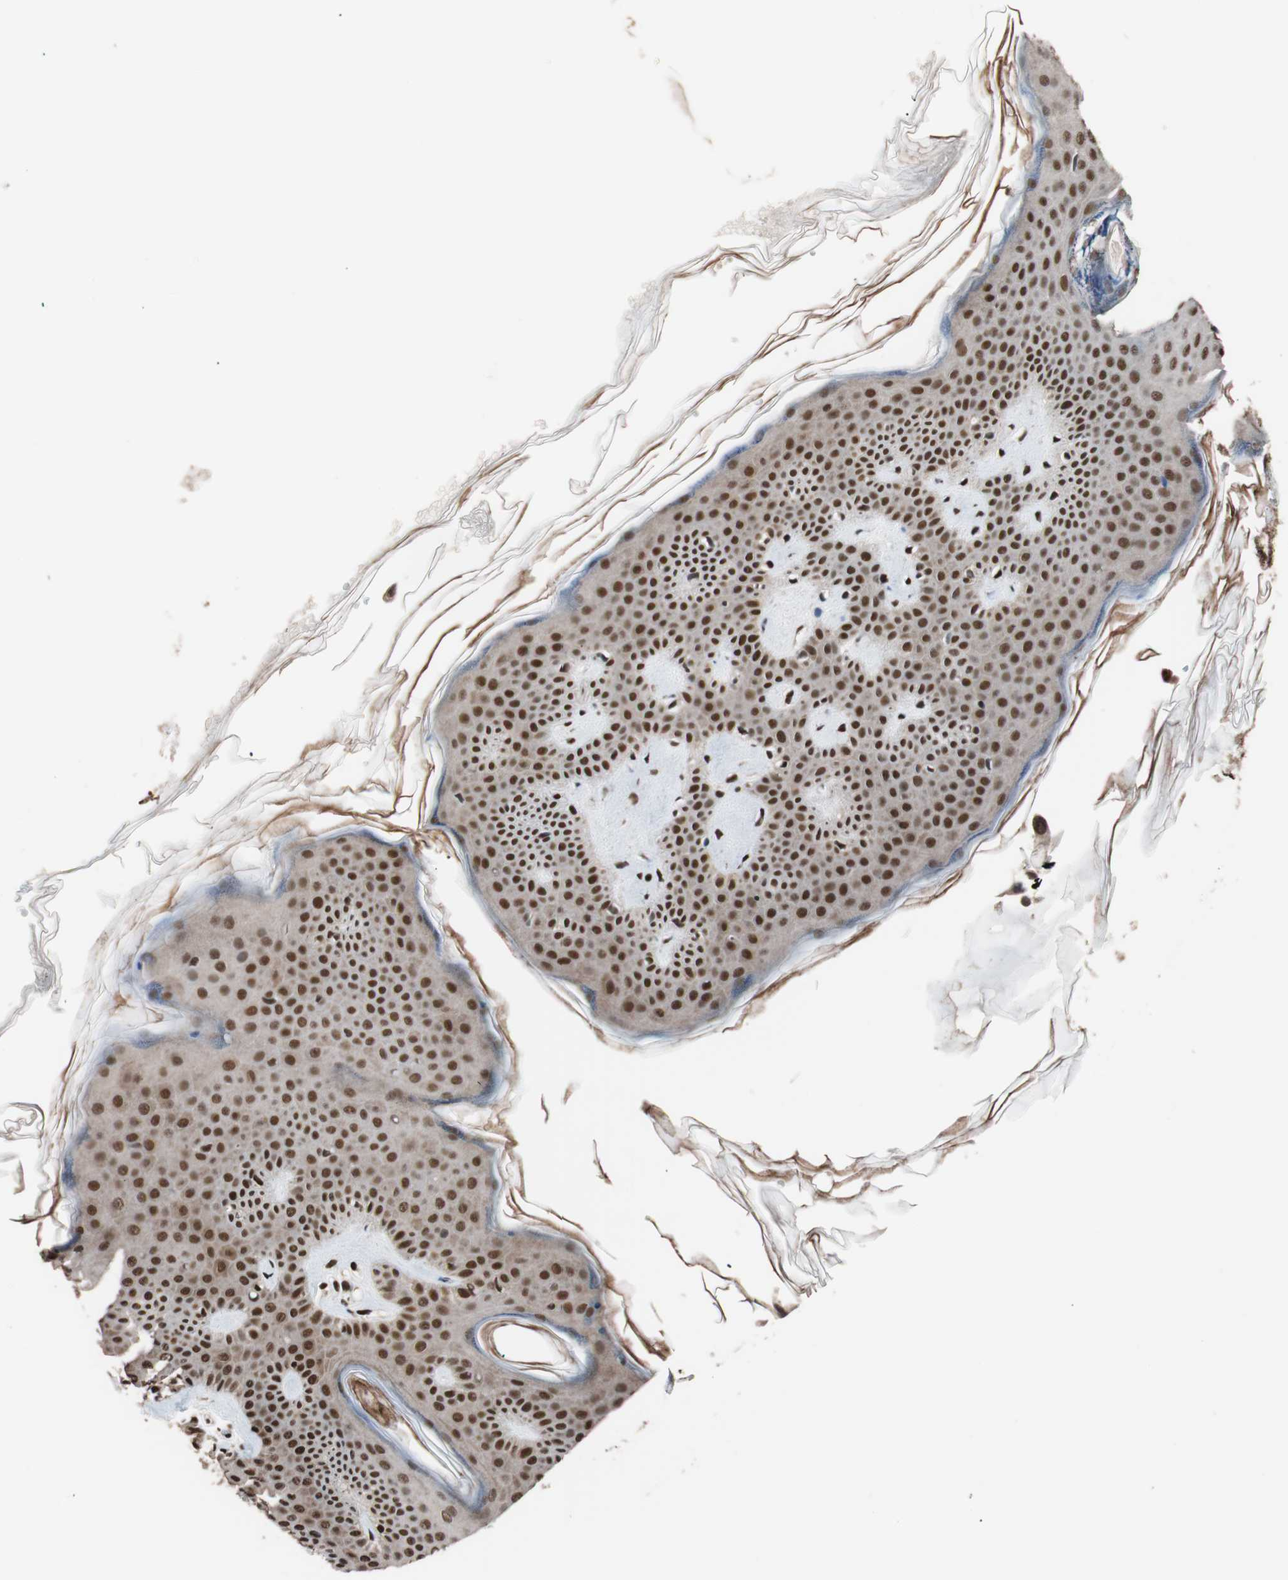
{"staining": {"intensity": "strong", "quantity": ">75%", "location": "nuclear"}, "tissue": "skin", "cell_type": "Fibroblasts", "image_type": "normal", "snomed": [{"axis": "morphology", "description": "Normal tissue, NOS"}, {"axis": "topography", "description": "Skin"}], "caption": "Protein staining displays strong nuclear positivity in about >75% of fibroblasts in benign skin.", "gene": "CHAMP1", "patient": {"sex": "male", "age": 67}}